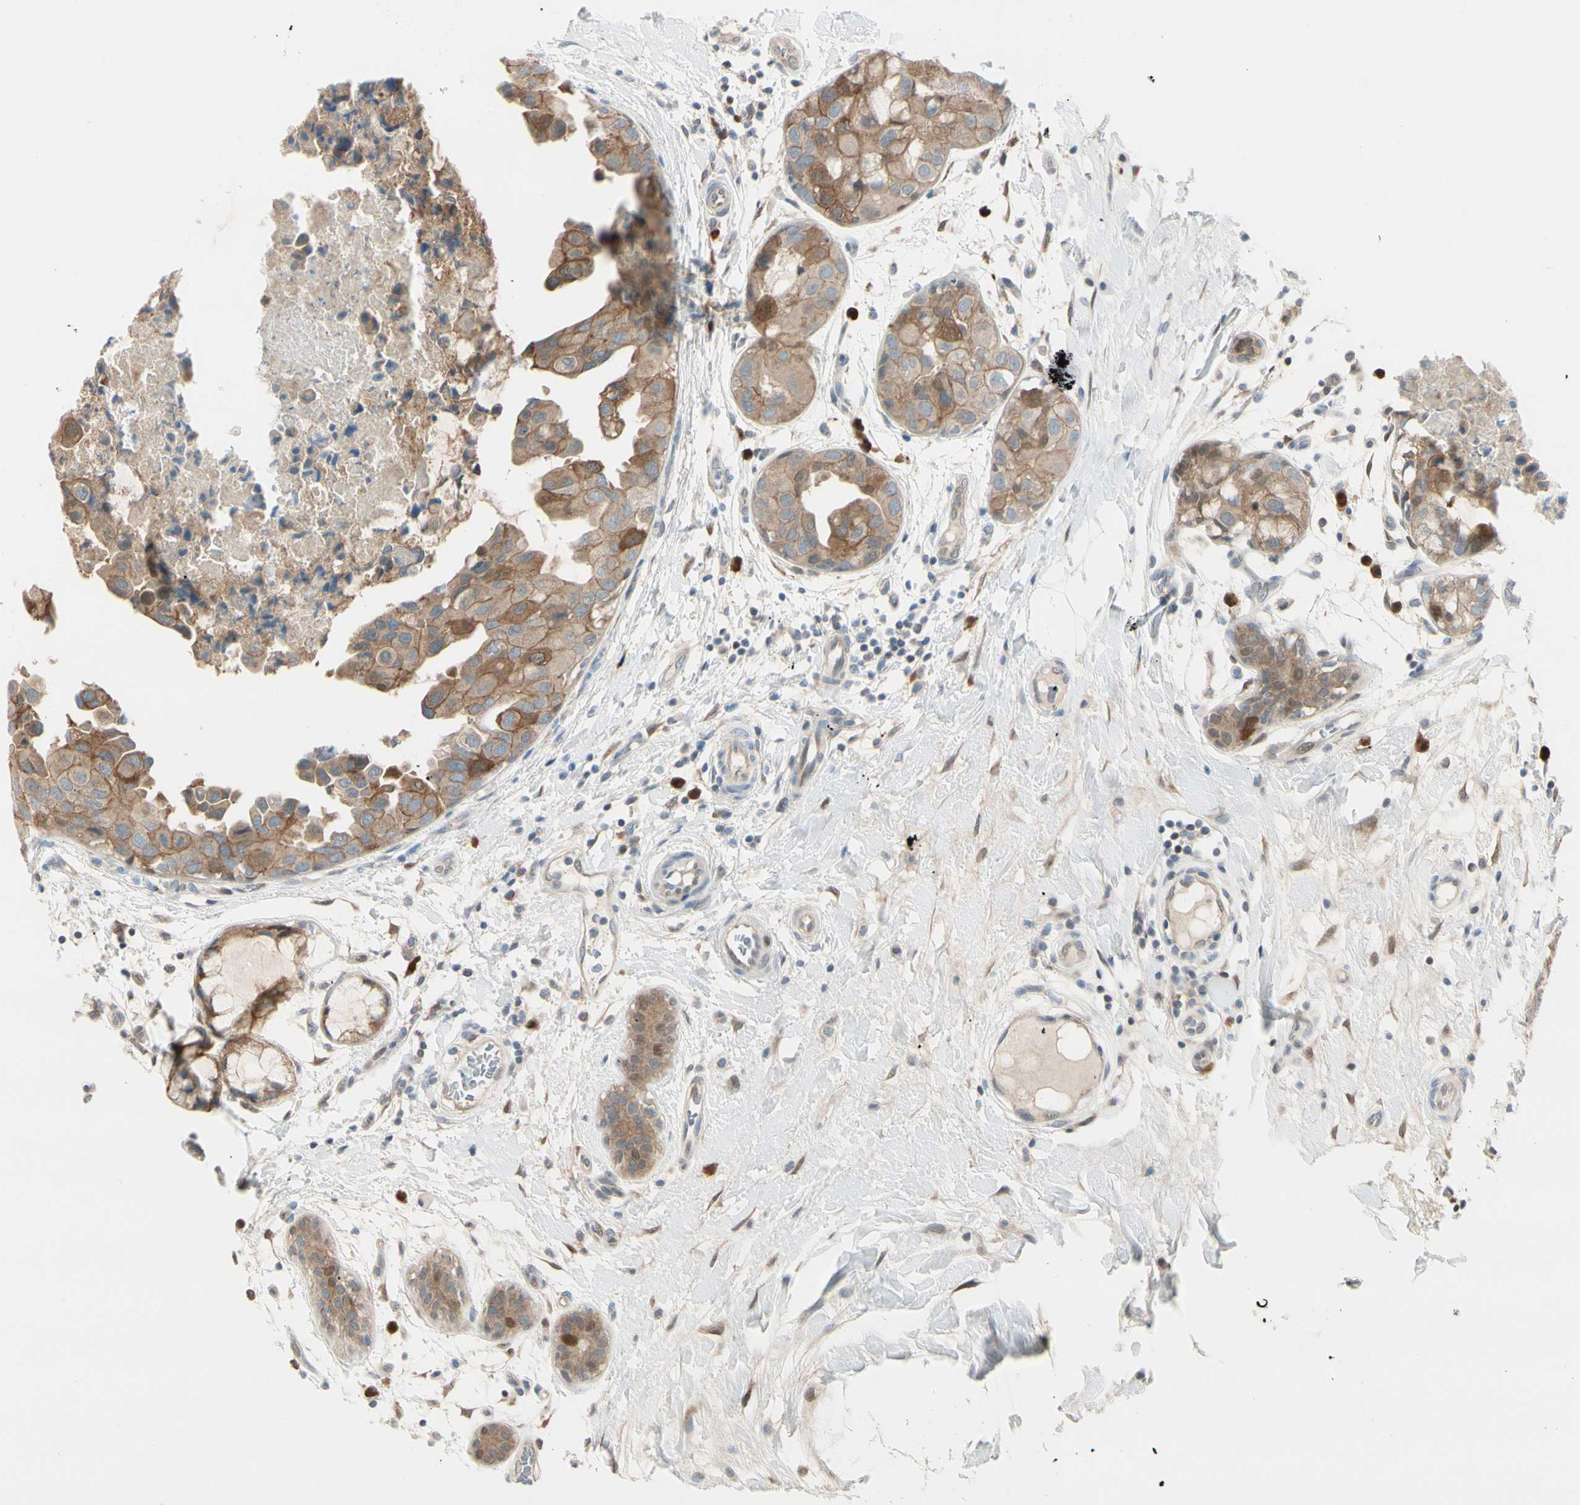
{"staining": {"intensity": "moderate", "quantity": ">75%", "location": "cytoplasmic/membranous"}, "tissue": "breast cancer", "cell_type": "Tumor cells", "image_type": "cancer", "snomed": [{"axis": "morphology", "description": "Duct carcinoma"}, {"axis": "topography", "description": "Breast"}], "caption": "A brown stain shows moderate cytoplasmic/membranous positivity of a protein in breast cancer (invasive ductal carcinoma) tumor cells.", "gene": "PTTG1", "patient": {"sex": "female", "age": 40}}